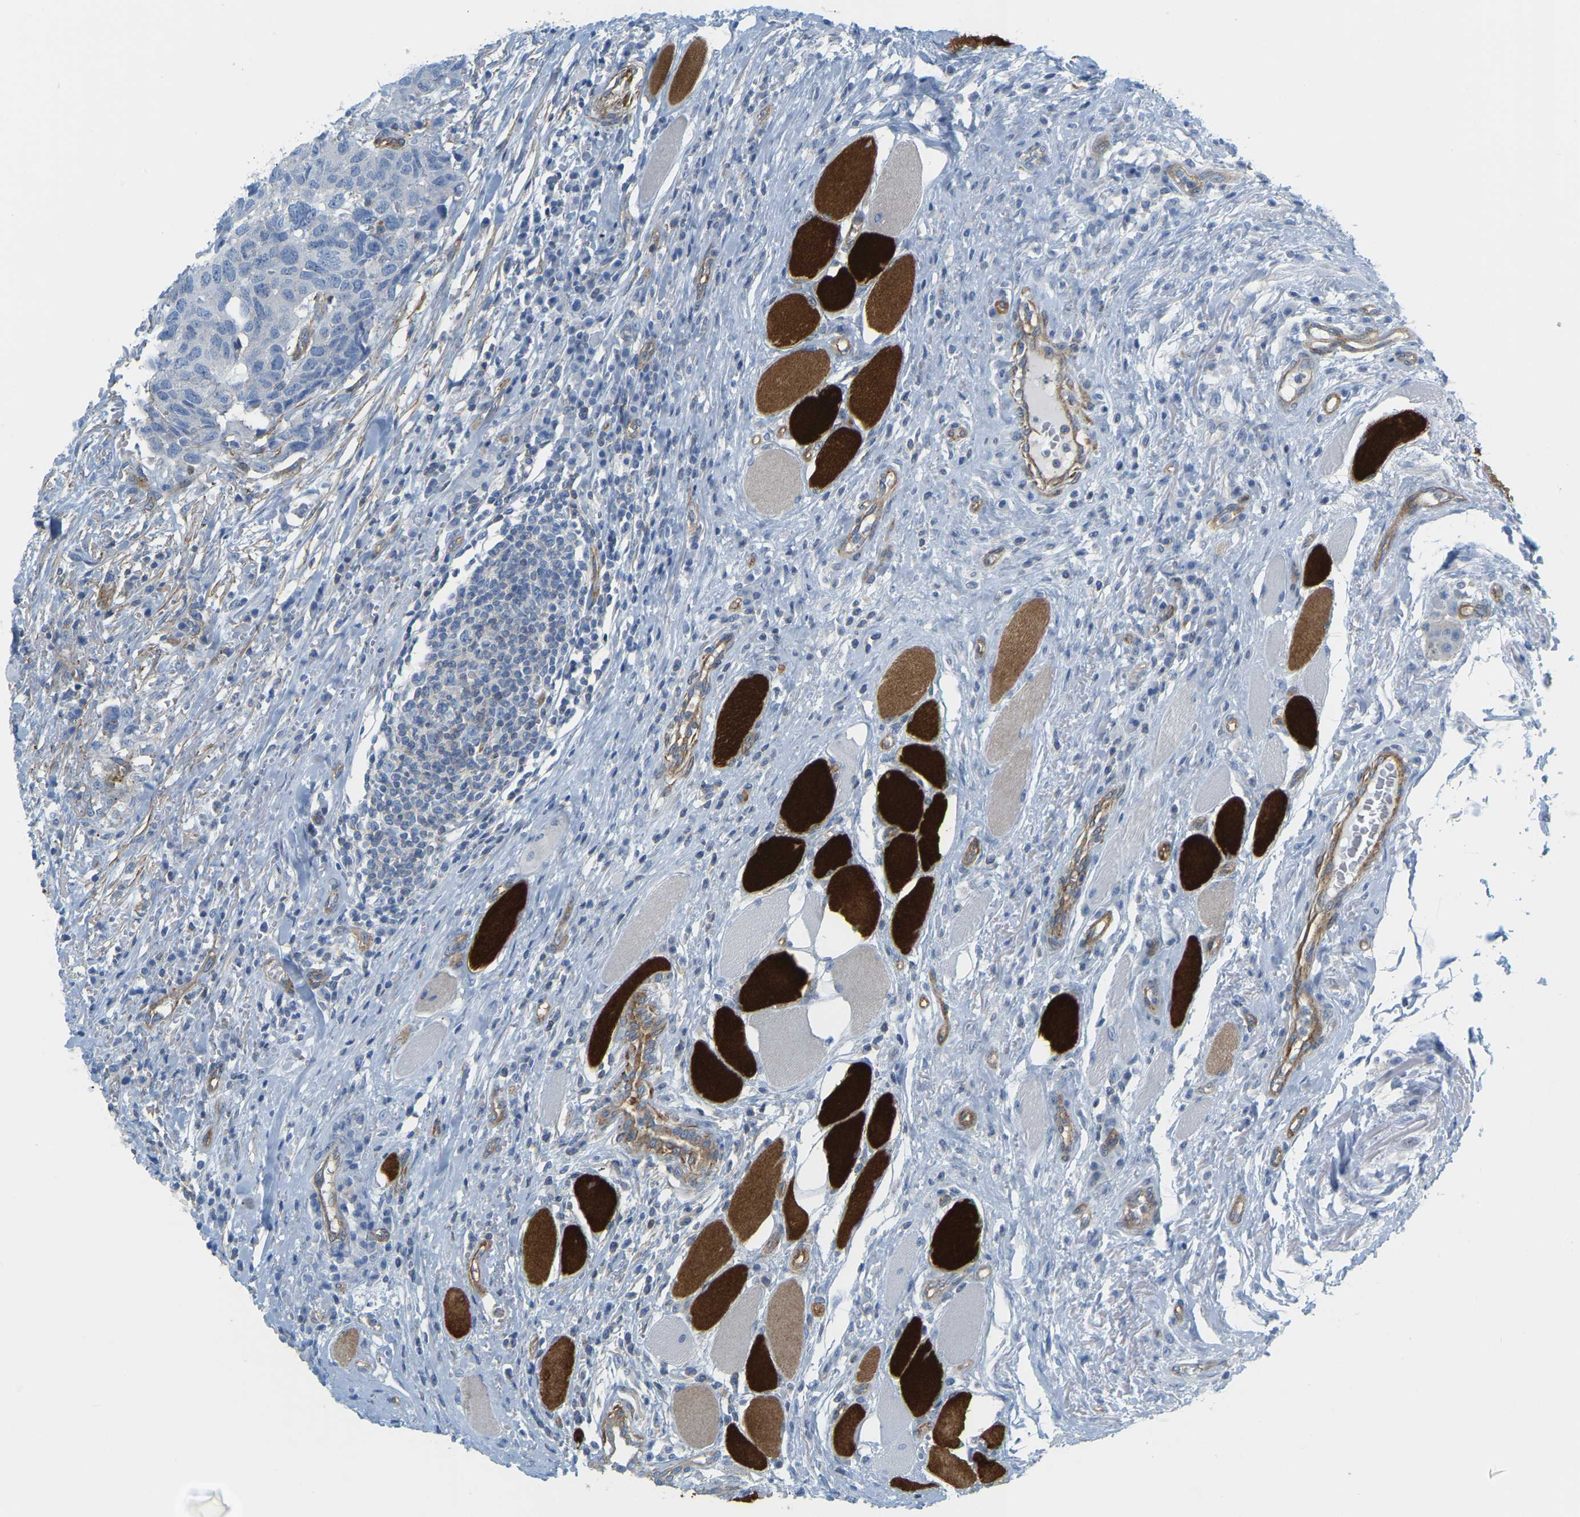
{"staining": {"intensity": "negative", "quantity": "none", "location": "none"}, "tissue": "head and neck cancer", "cell_type": "Tumor cells", "image_type": "cancer", "snomed": [{"axis": "morphology", "description": "Squamous cell carcinoma, NOS"}, {"axis": "topography", "description": "Head-Neck"}], "caption": "Tumor cells show no significant expression in head and neck cancer.", "gene": "MYL3", "patient": {"sex": "male", "age": 66}}